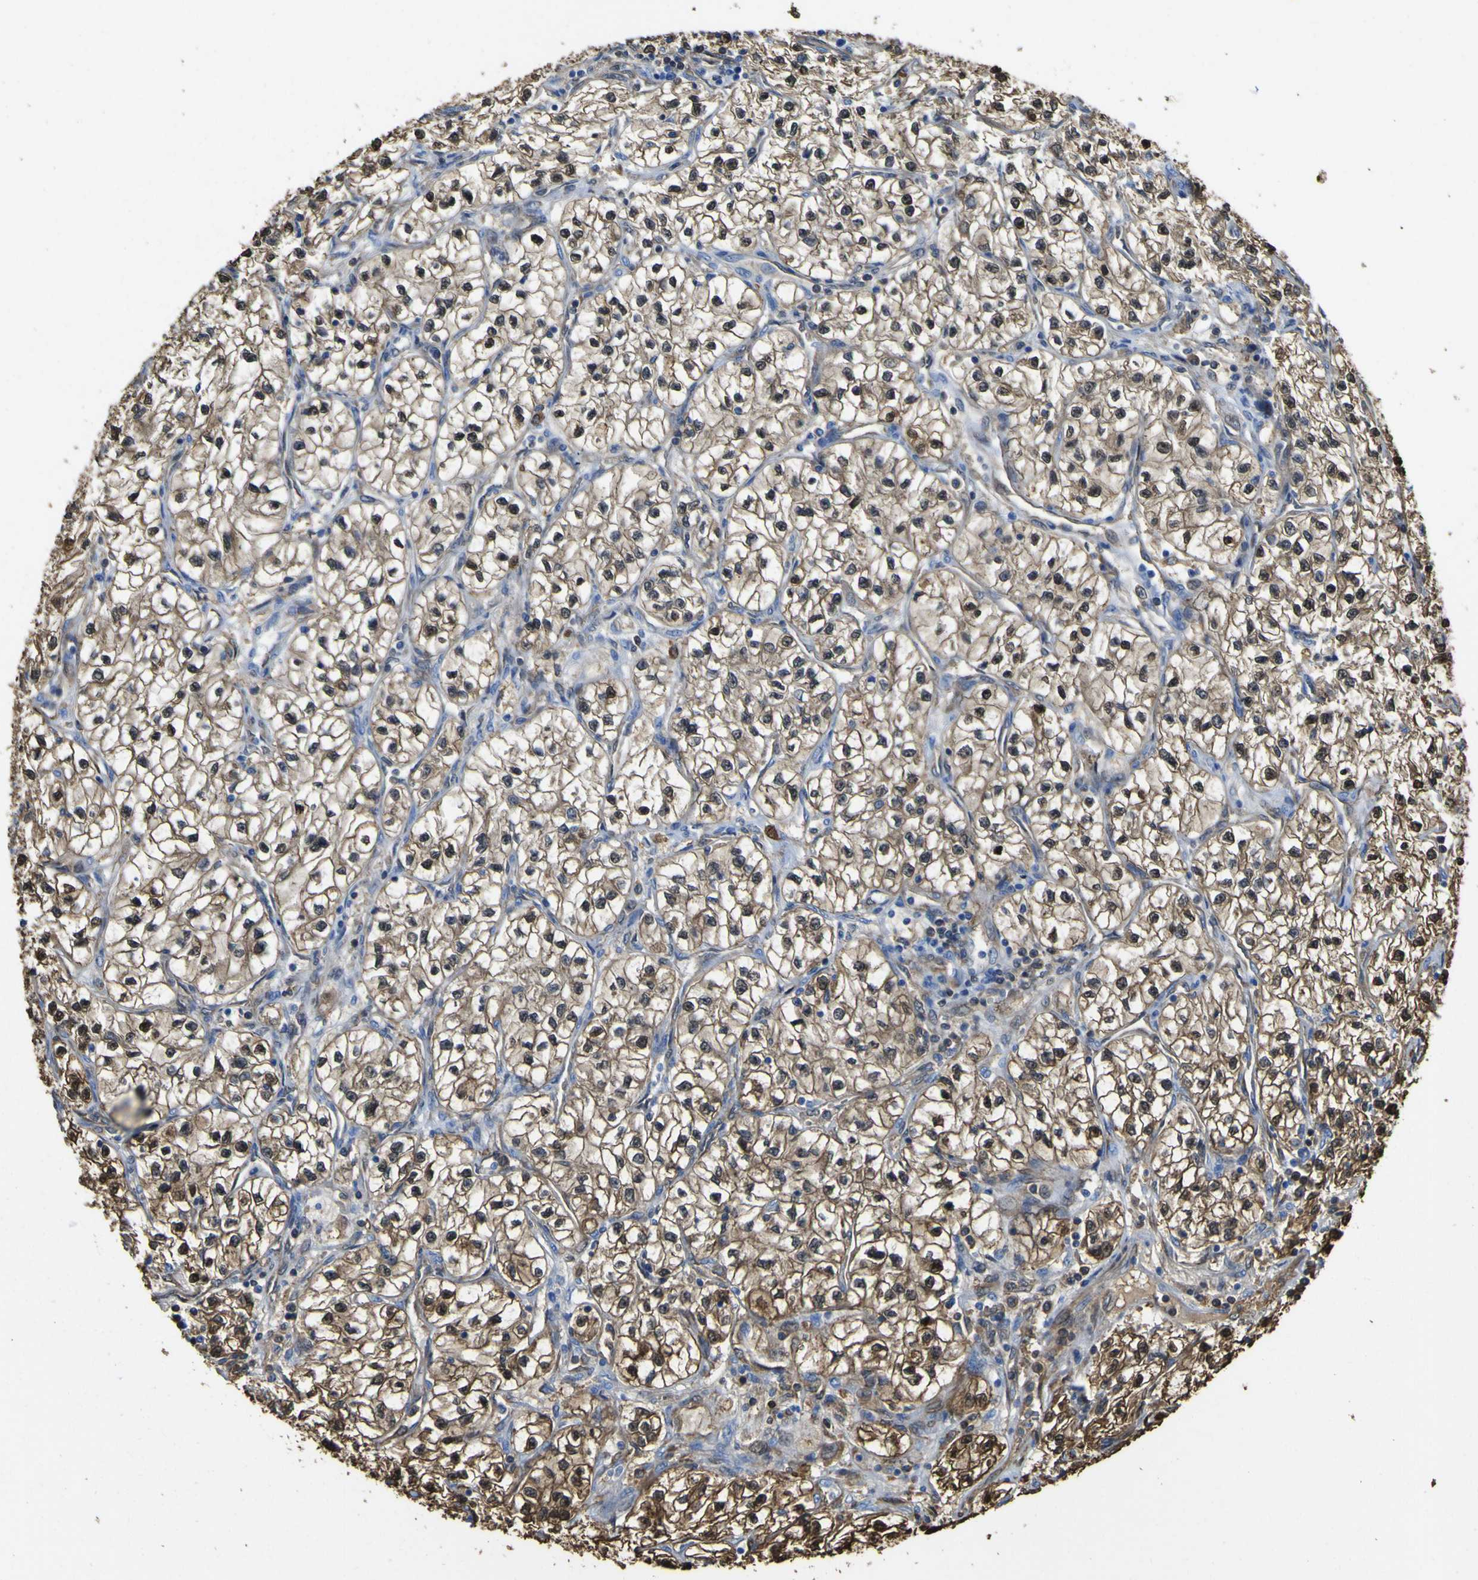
{"staining": {"intensity": "moderate", "quantity": ">75%", "location": "cytoplasmic/membranous,nuclear"}, "tissue": "renal cancer", "cell_type": "Tumor cells", "image_type": "cancer", "snomed": [{"axis": "morphology", "description": "Adenocarcinoma, NOS"}, {"axis": "topography", "description": "Kidney"}], "caption": "Immunohistochemistry (DAB) staining of human renal adenocarcinoma exhibits moderate cytoplasmic/membranous and nuclear protein positivity in approximately >75% of tumor cells. (DAB (3,3'-diaminobenzidine) IHC, brown staining for protein, blue staining for nuclei).", "gene": "ABHD3", "patient": {"sex": "female", "age": 57}}